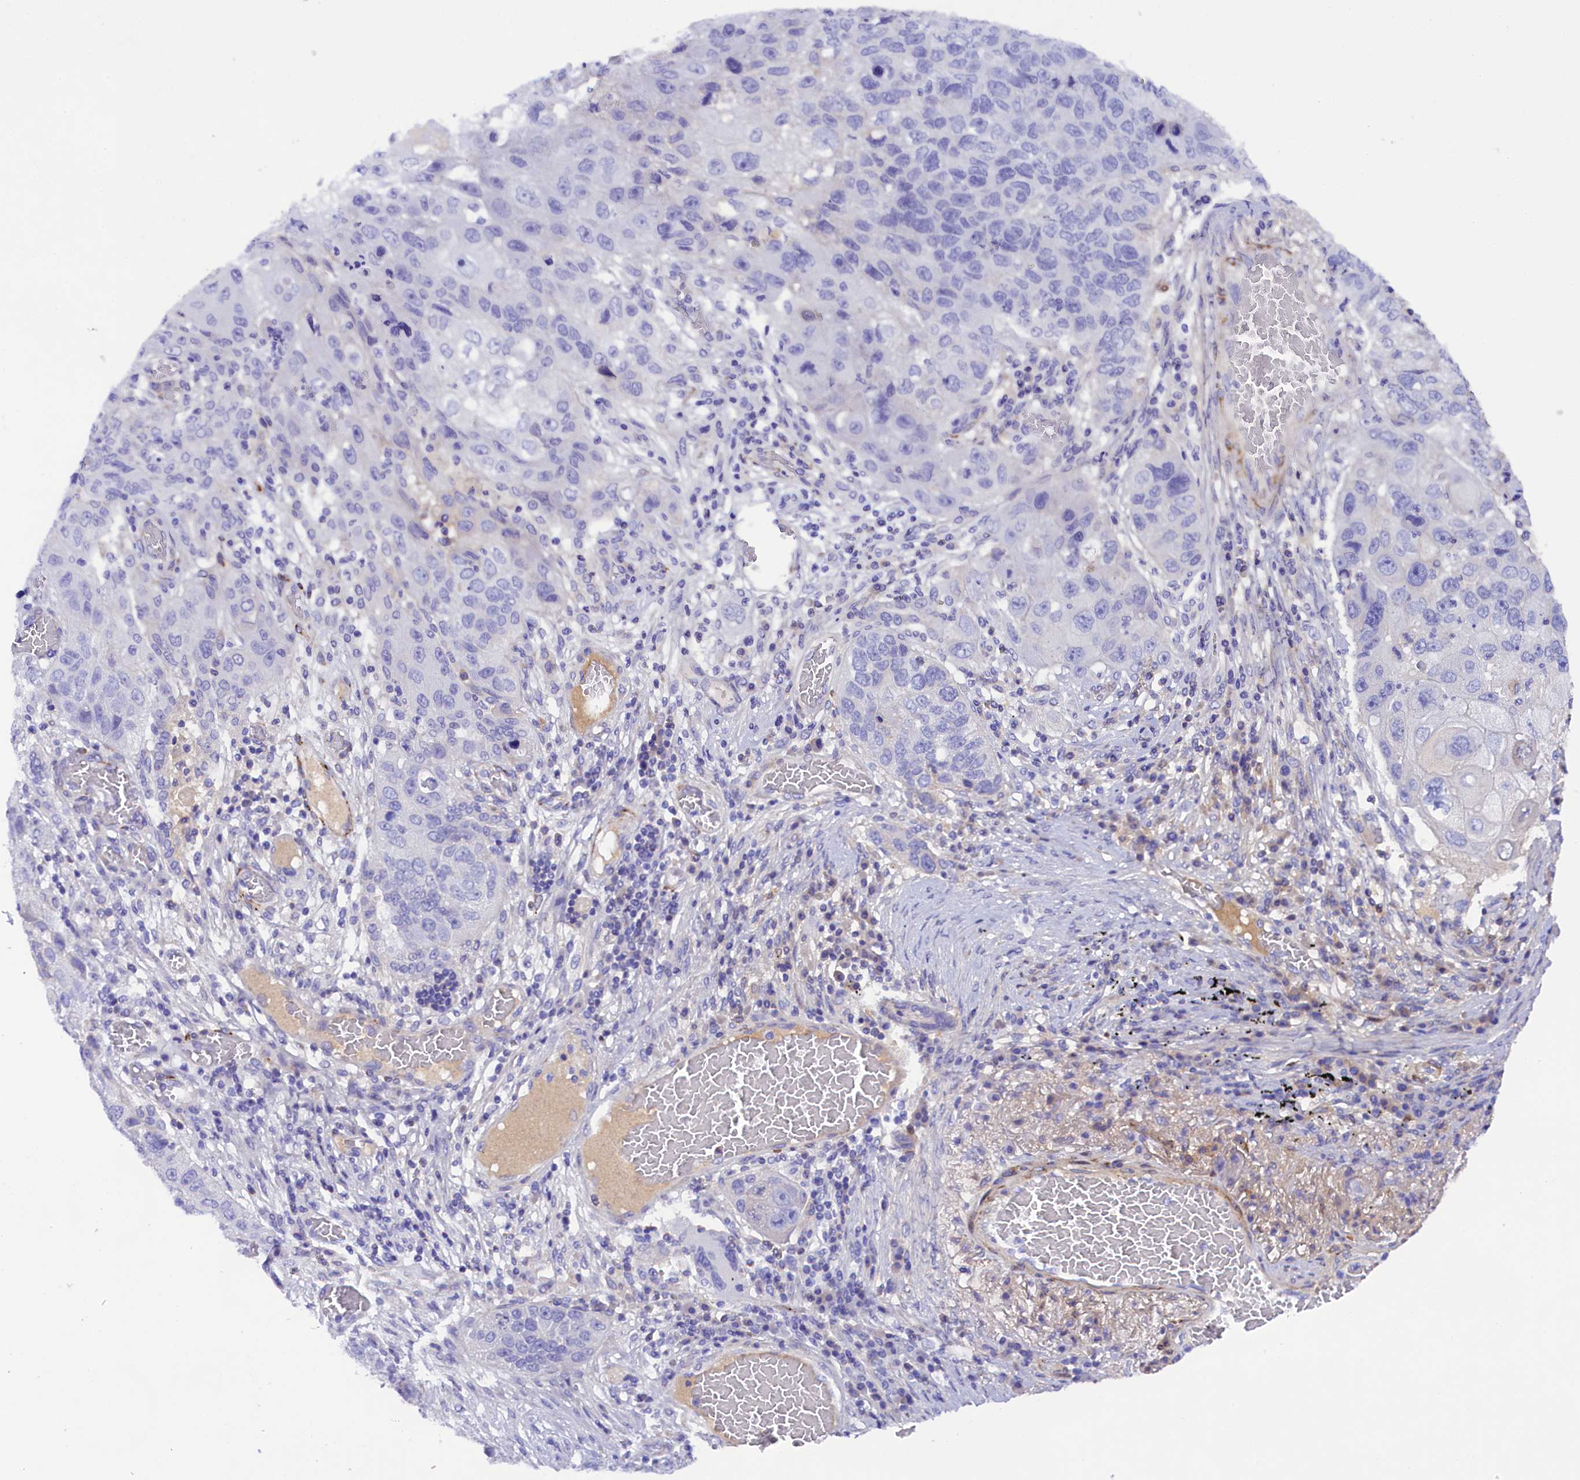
{"staining": {"intensity": "negative", "quantity": "none", "location": "none"}, "tissue": "lung cancer", "cell_type": "Tumor cells", "image_type": "cancer", "snomed": [{"axis": "morphology", "description": "Squamous cell carcinoma, NOS"}, {"axis": "topography", "description": "Lung"}], "caption": "Immunohistochemical staining of human lung cancer (squamous cell carcinoma) demonstrates no significant expression in tumor cells.", "gene": "SOD3", "patient": {"sex": "male", "age": 61}}